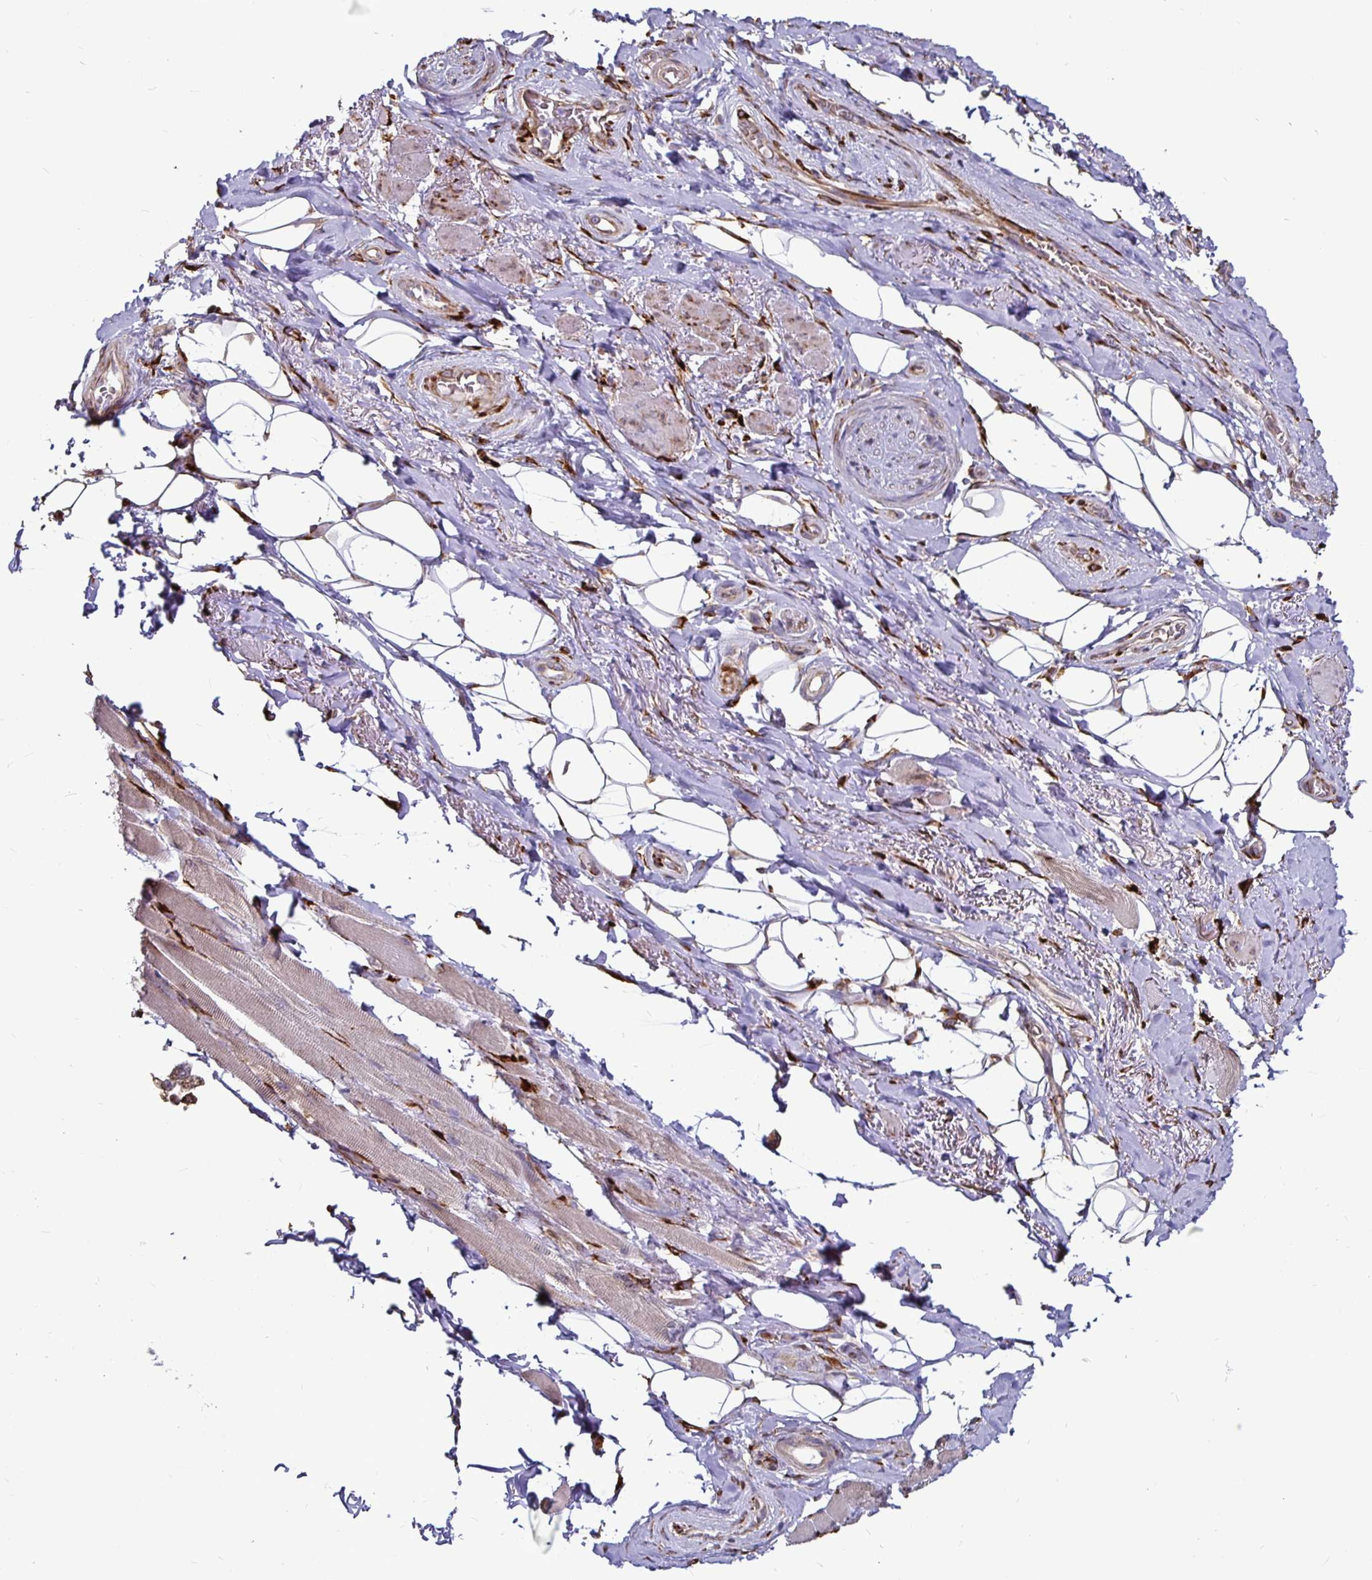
{"staining": {"intensity": "weak", "quantity": "<25%", "location": "cytoplasmic/membranous"}, "tissue": "adipose tissue", "cell_type": "Adipocytes", "image_type": "normal", "snomed": [{"axis": "morphology", "description": "Normal tissue, NOS"}, {"axis": "topography", "description": "Anal"}, {"axis": "topography", "description": "Peripheral nerve tissue"}], "caption": "Human adipose tissue stained for a protein using immunohistochemistry (IHC) displays no positivity in adipocytes.", "gene": "P4HA2", "patient": {"sex": "male", "age": 53}}